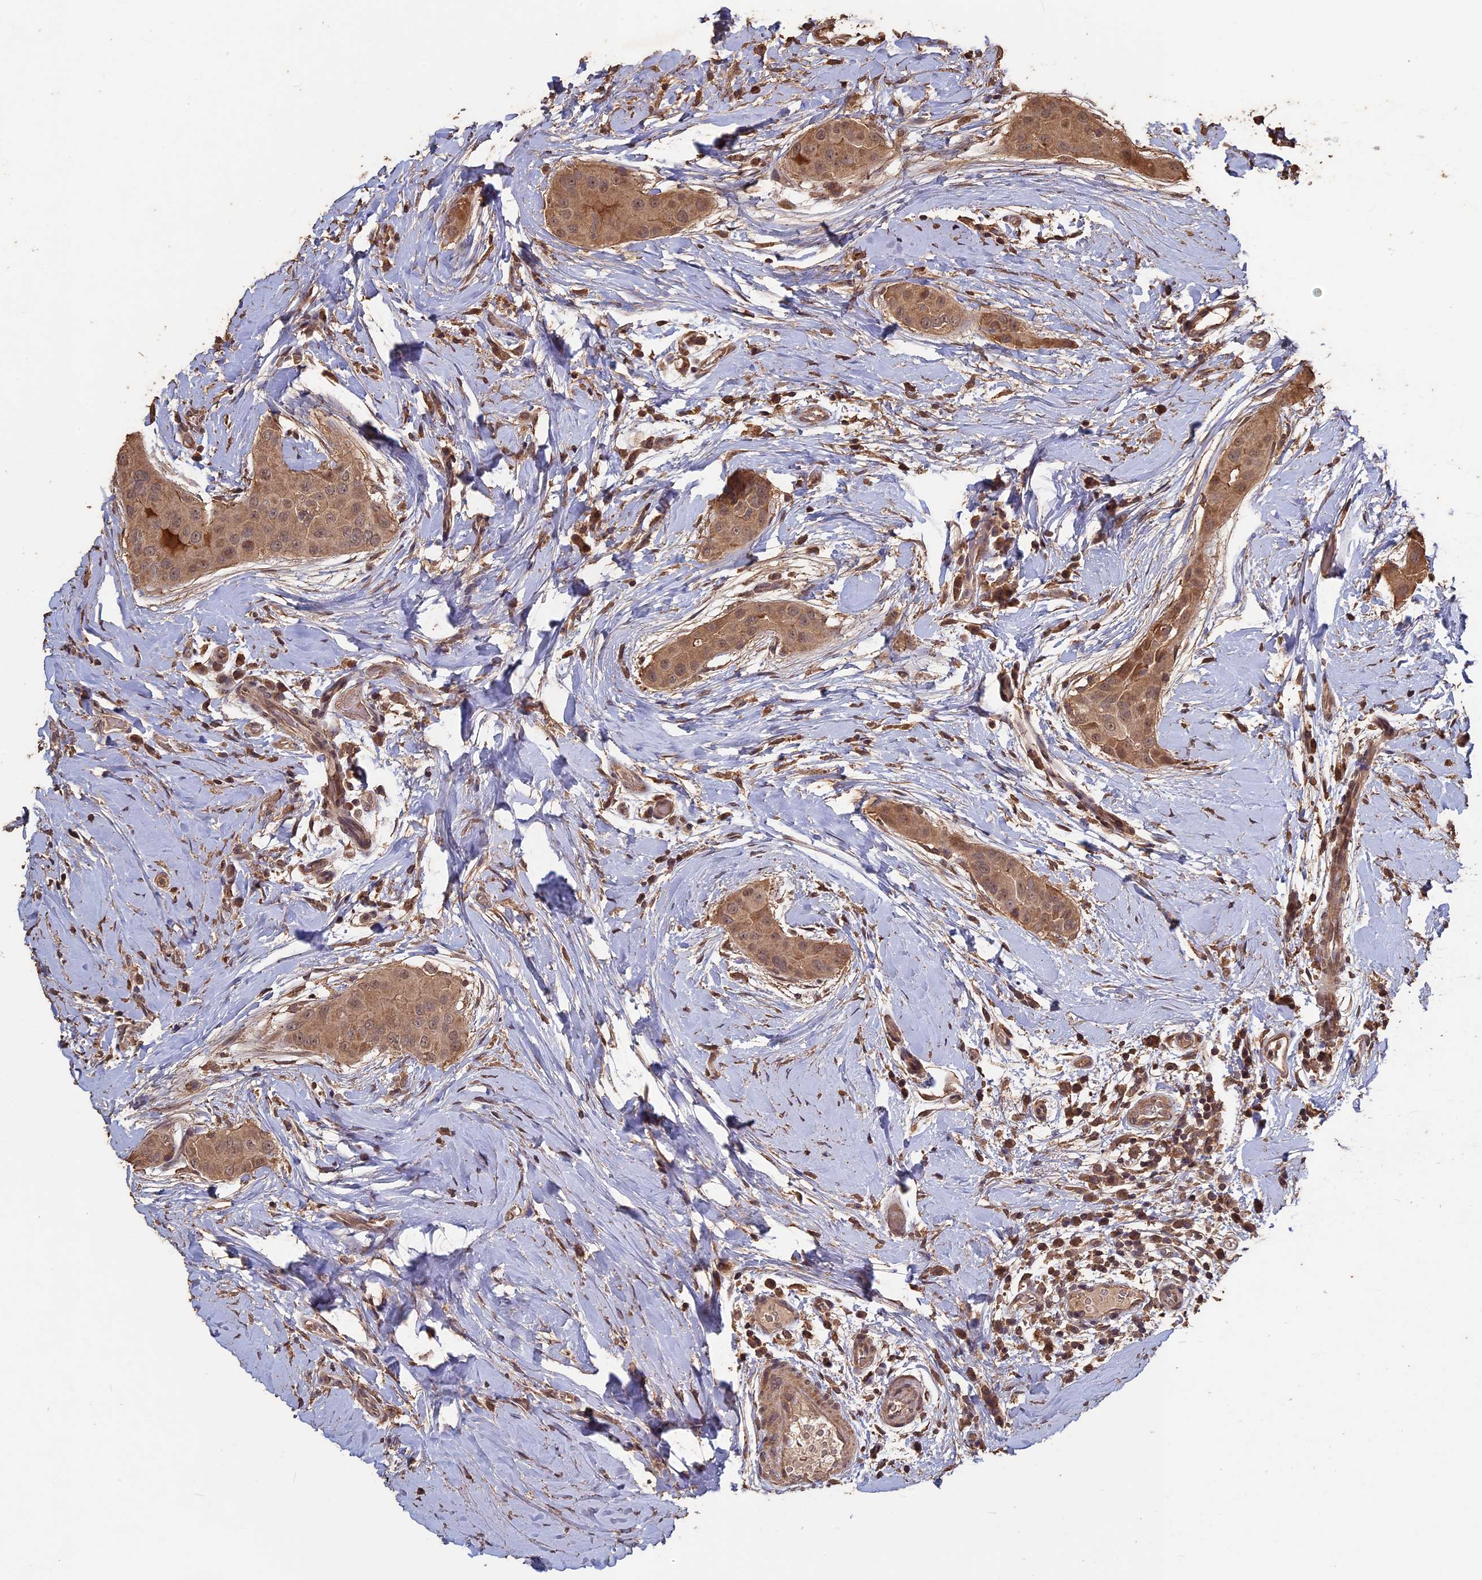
{"staining": {"intensity": "moderate", "quantity": ">75%", "location": "cytoplasmic/membranous"}, "tissue": "thyroid cancer", "cell_type": "Tumor cells", "image_type": "cancer", "snomed": [{"axis": "morphology", "description": "Papillary adenocarcinoma, NOS"}, {"axis": "topography", "description": "Thyroid gland"}], "caption": "Protein staining demonstrates moderate cytoplasmic/membranous positivity in about >75% of tumor cells in thyroid papillary adenocarcinoma. (DAB IHC, brown staining for protein, blue staining for nuclei).", "gene": "HUNK", "patient": {"sex": "male", "age": 33}}